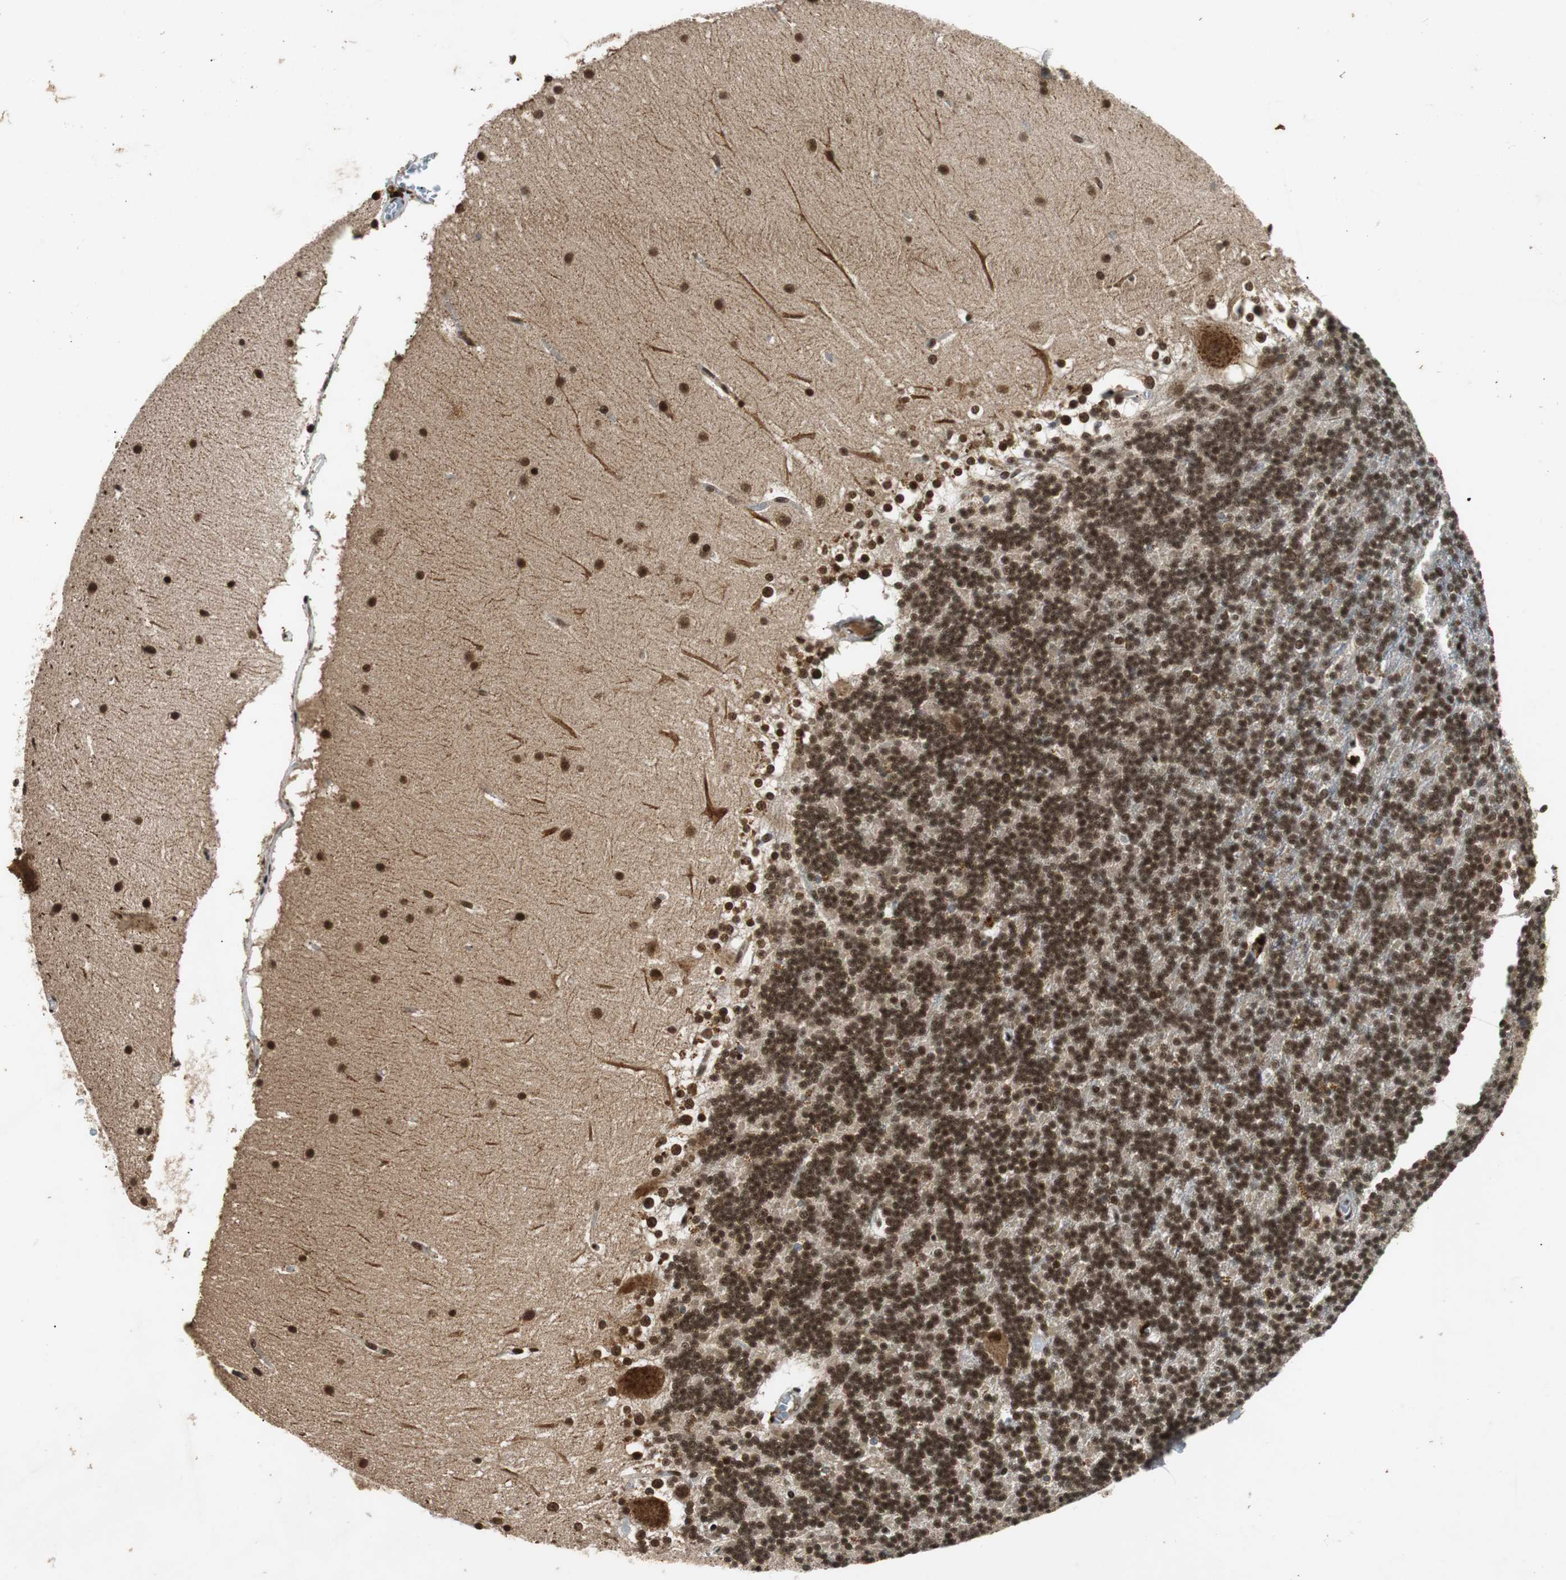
{"staining": {"intensity": "strong", "quantity": ">75%", "location": "nuclear"}, "tissue": "cerebellum", "cell_type": "Cells in granular layer", "image_type": "normal", "snomed": [{"axis": "morphology", "description": "Normal tissue, NOS"}, {"axis": "topography", "description": "Cerebellum"}], "caption": "Strong nuclear expression is seen in about >75% of cells in granular layer in benign cerebellum.", "gene": "TAF5", "patient": {"sex": "female", "age": 19}}